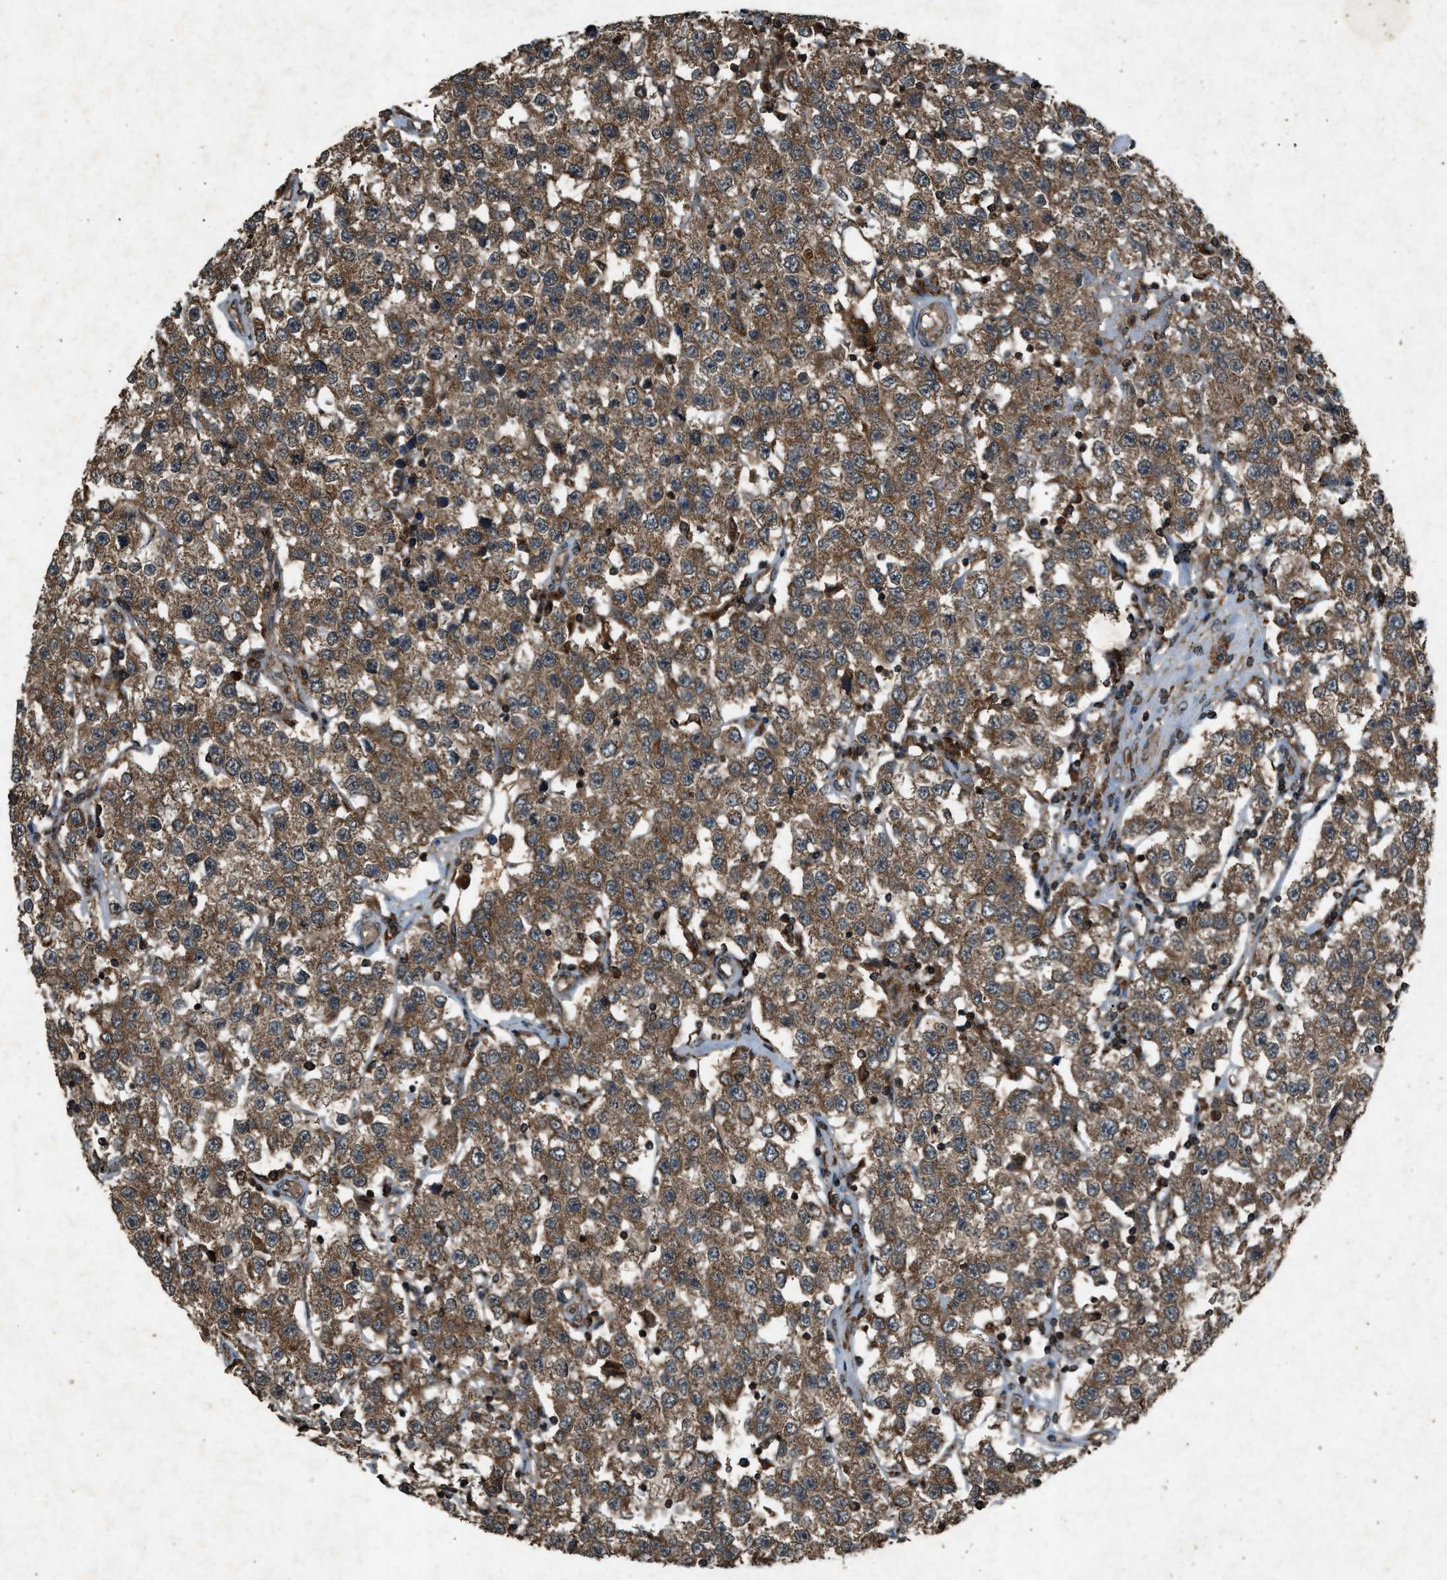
{"staining": {"intensity": "moderate", "quantity": ">75%", "location": "cytoplasmic/membranous"}, "tissue": "testis cancer", "cell_type": "Tumor cells", "image_type": "cancer", "snomed": [{"axis": "morphology", "description": "Seminoma, NOS"}, {"axis": "topography", "description": "Testis"}], "caption": "Immunohistochemical staining of human testis cancer displays medium levels of moderate cytoplasmic/membranous expression in approximately >75% of tumor cells.", "gene": "OAS1", "patient": {"sex": "male", "age": 52}}